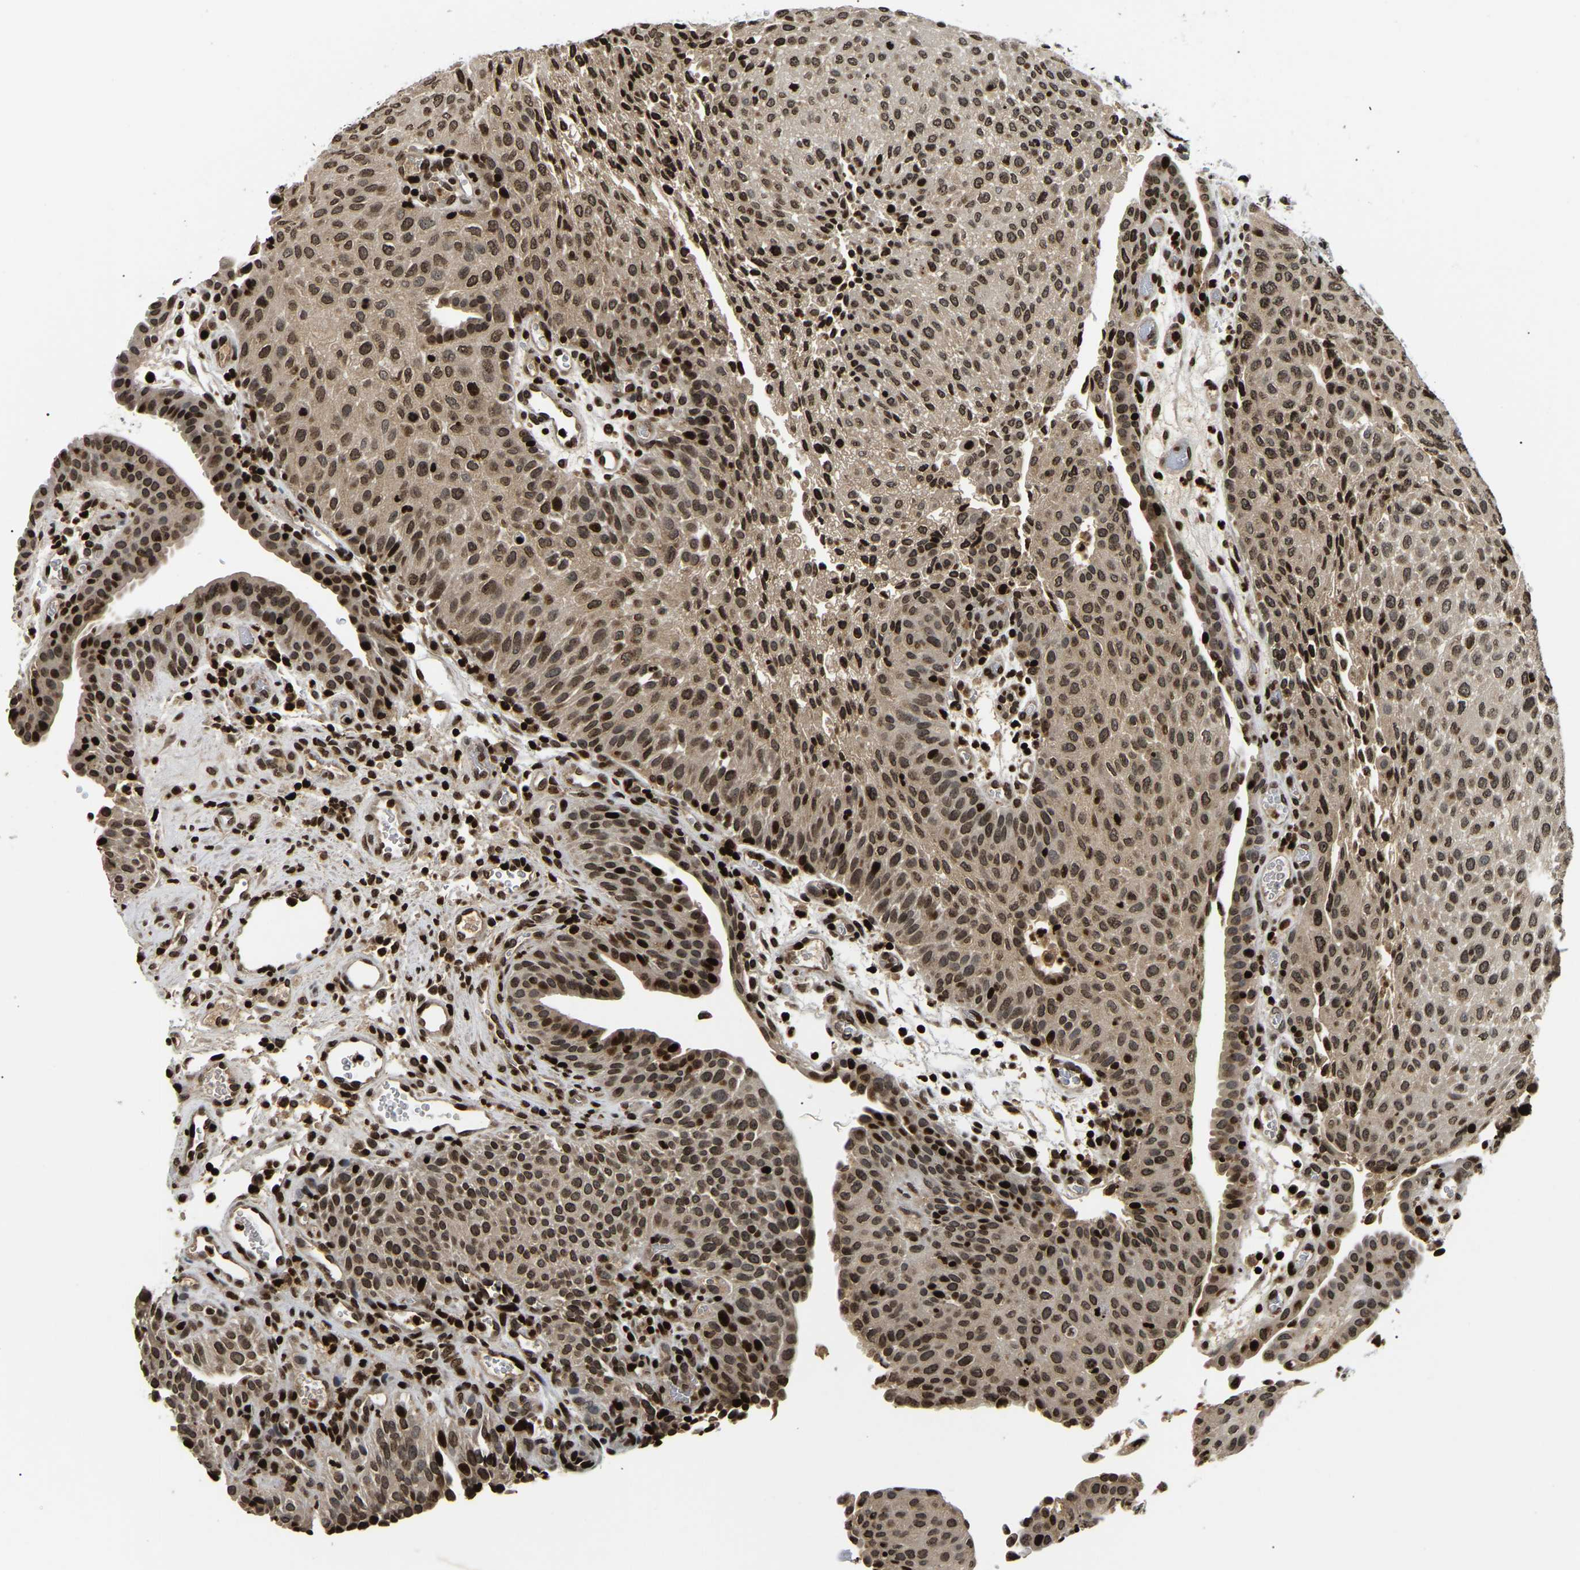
{"staining": {"intensity": "moderate", "quantity": ">75%", "location": "nuclear"}, "tissue": "urothelial cancer", "cell_type": "Tumor cells", "image_type": "cancer", "snomed": [{"axis": "morphology", "description": "Urothelial carcinoma, Low grade"}, {"axis": "morphology", "description": "Urothelial carcinoma, High grade"}, {"axis": "topography", "description": "Urinary bladder"}], "caption": "A micrograph of high-grade urothelial carcinoma stained for a protein reveals moderate nuclear brown staining in tumor cells.", "gene": "LRRC61", "patient": {"sex": "male", "age": 35}}